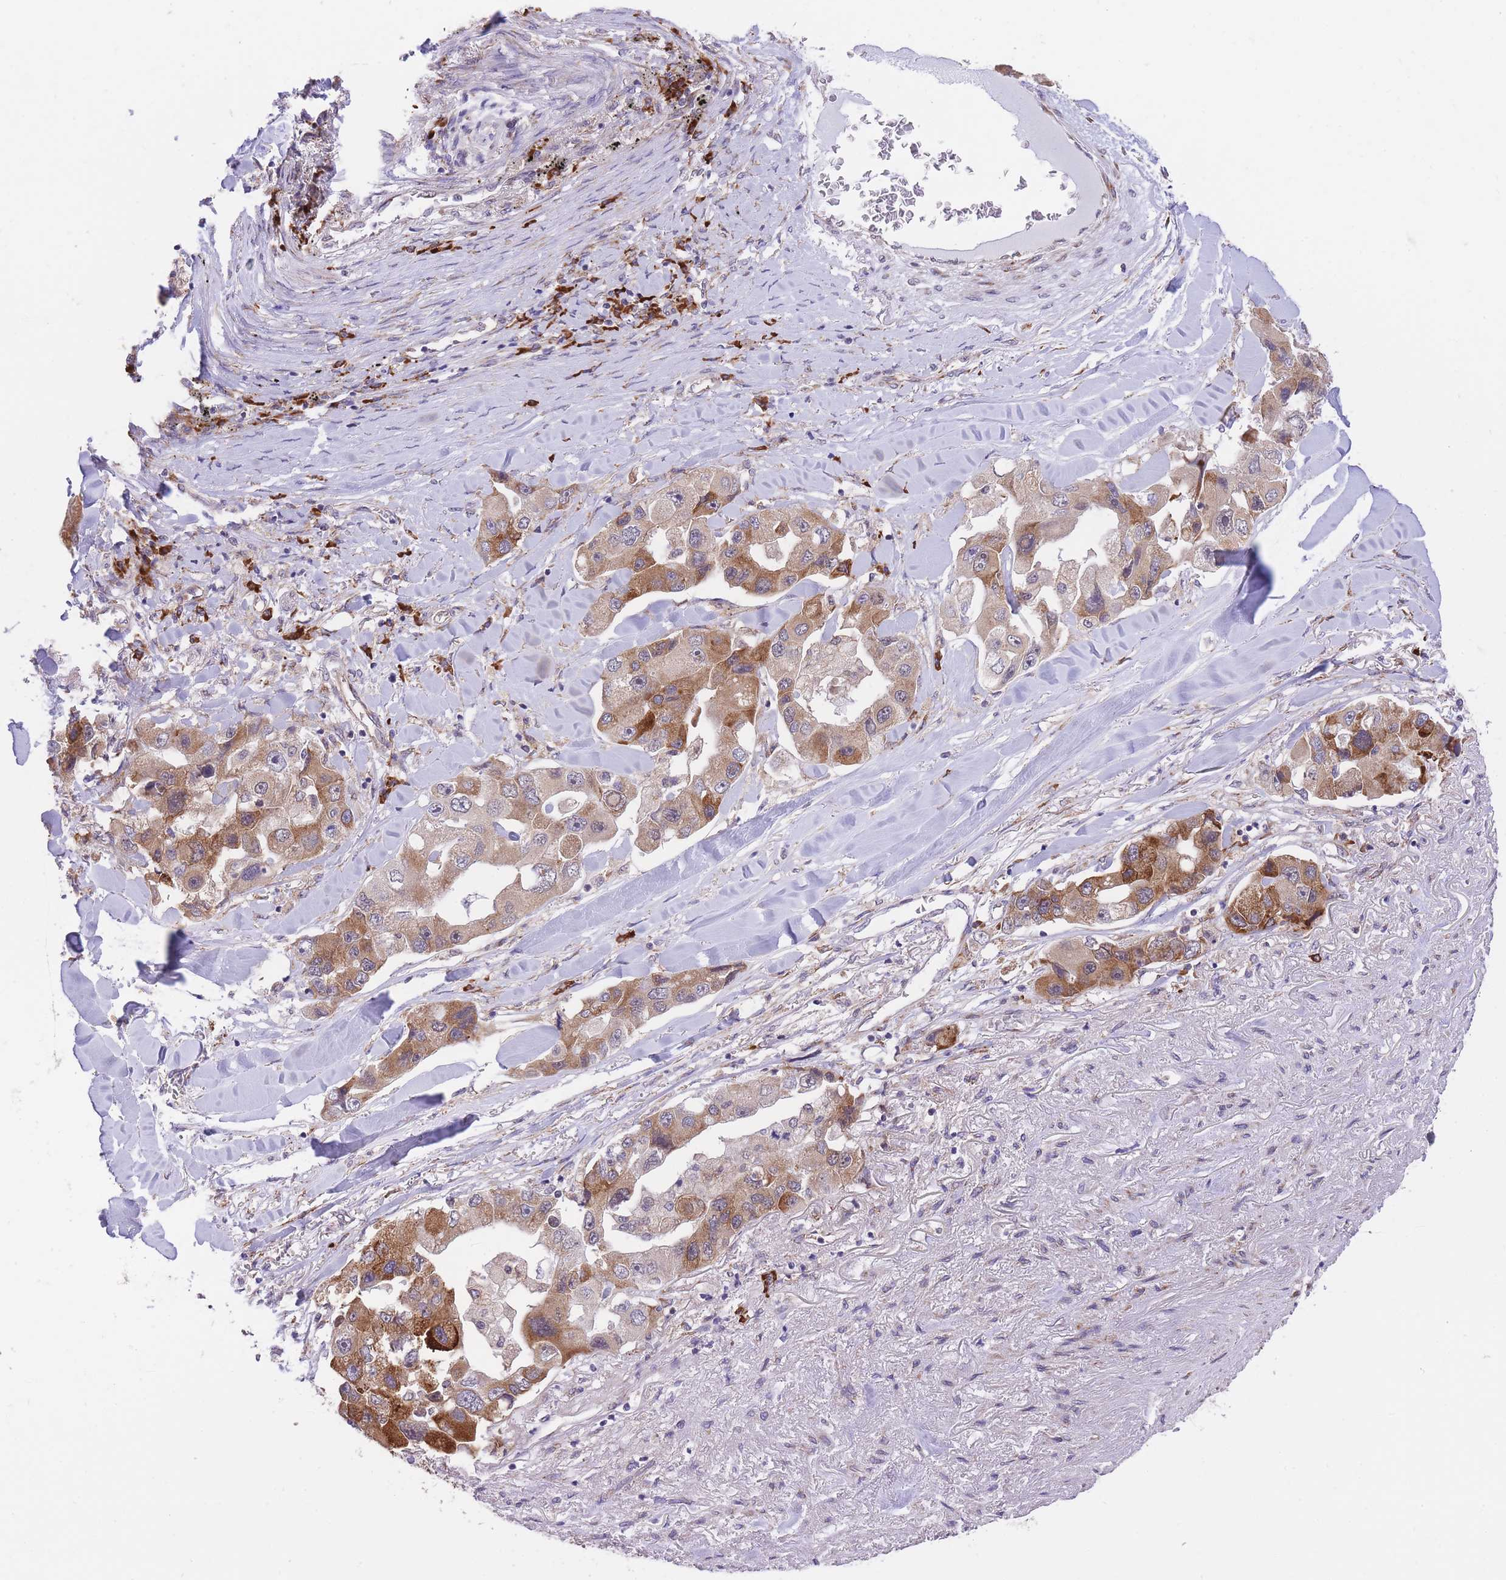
{"staining": {"intensity": "moderate", "quantity": ">75%", "location": "cytoplasmic/membranous"}, "tissue": "lung cancer", "cell_type": "Tumor cells", "image_type": "cancer", "snomed": [{"axis": "morphology", "description": "Adenocarcinoma, NOS"}, {"axis": "topography", "description": "Lung"}], "caption": "Lung cancer tissue exhibits moderate cytoplasmic/membranous expression in about >75% of tumor cells", "gene": "EXOSC8", "patient": {"sex": "female", "age": 54}}